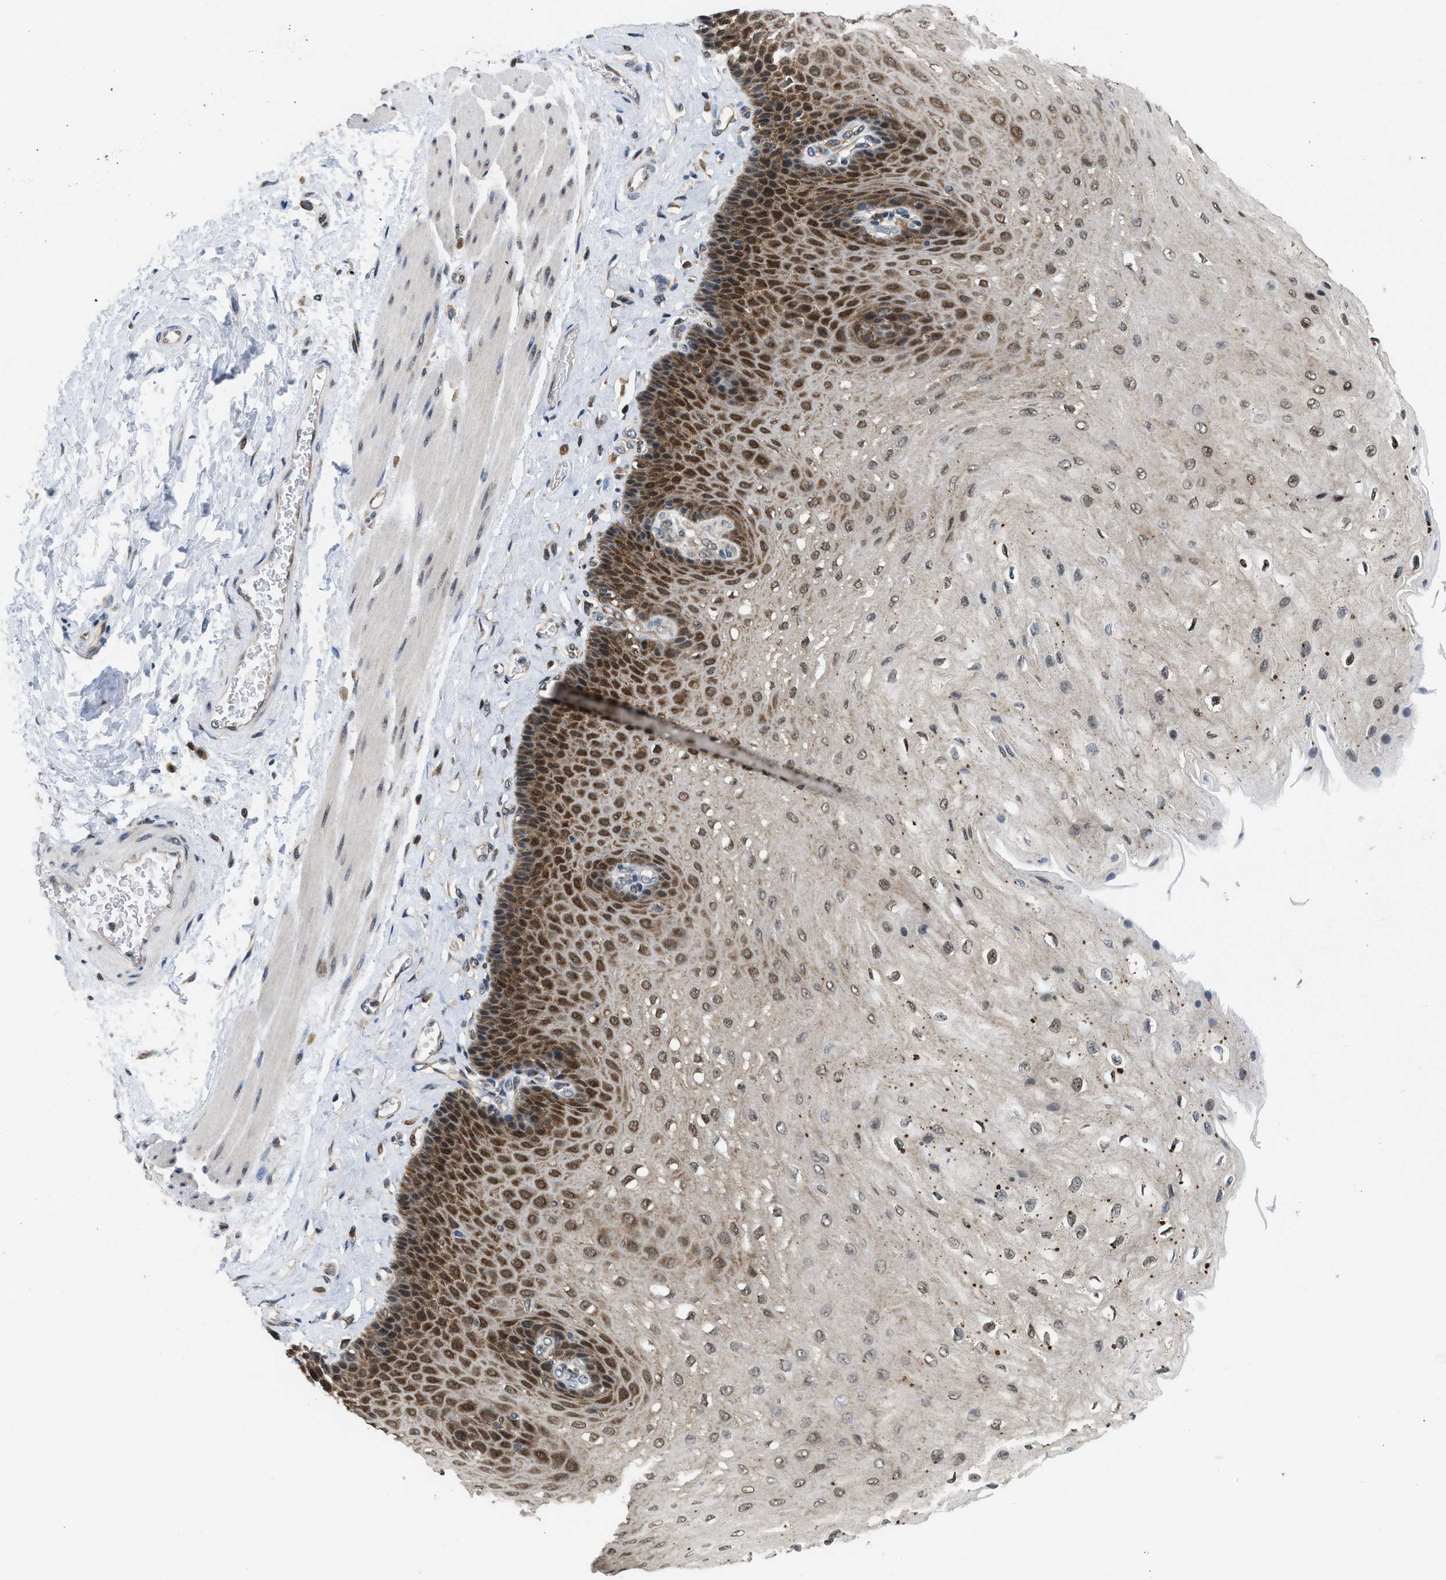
{"staining": {"intensity": "strong", "quantity": "25%-75%", "location": "cytoplasmic/membranous,nuclear"}, "tissue": "esophagus", "cell_type": "Squamous epithelial cells", "image_type": "normal", "snomed": [{"axis": "morphology", "description": "Normal tissue, NOS"}, {"axis": "topography", "description": "Esophagus"}], "caption": "About 25%-75% of squamous epithelial cells in unremarkable human esophagus show strong cytoplasmic/membranous,nuclear protein positivity as visualized by brown immunohistochemical staining.", "gene": "ATF7IP", "patient": {"sex": "female", "age": 72}}